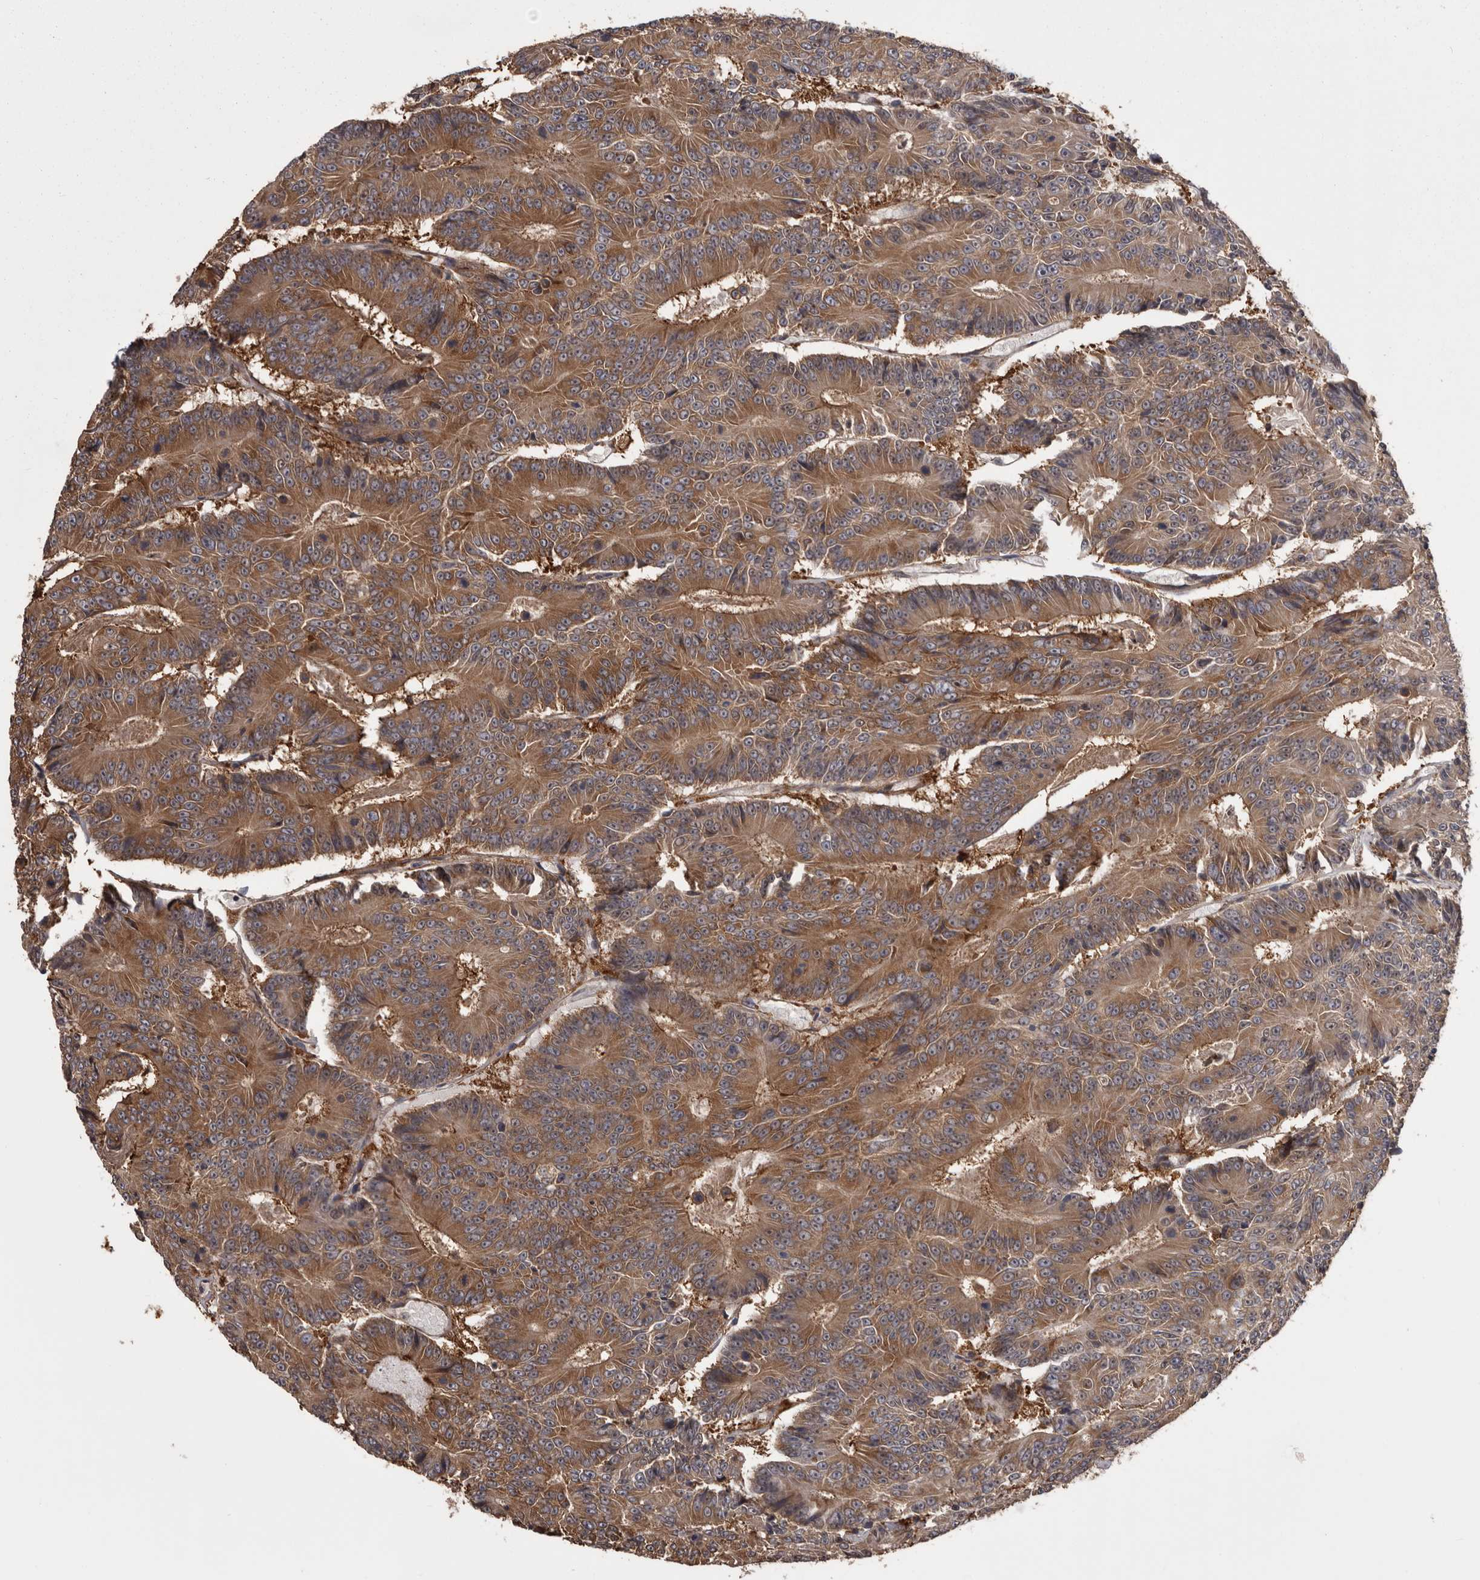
{"staining": {"intensity": "moderate", "quantity": ">75%", "location": "cytoplasmic/membranous"}, "tissue": "colorectal cancer", "cell_type": "Tumor cells", "image_type": "cancer", "snomed": [{"axis": "morphology", "description": "Adenocarcinoma, NOS"}, {"axis": "topography", "description": "Colon"}], "caption": "Human colorectal cancer stained for a protein (brown) displays moderate cytoplasmic/membranous positive expression in approximately >75% of tumor cells.", "gene": "DARS1", "patient": {"sex": "male", "age": 83}}